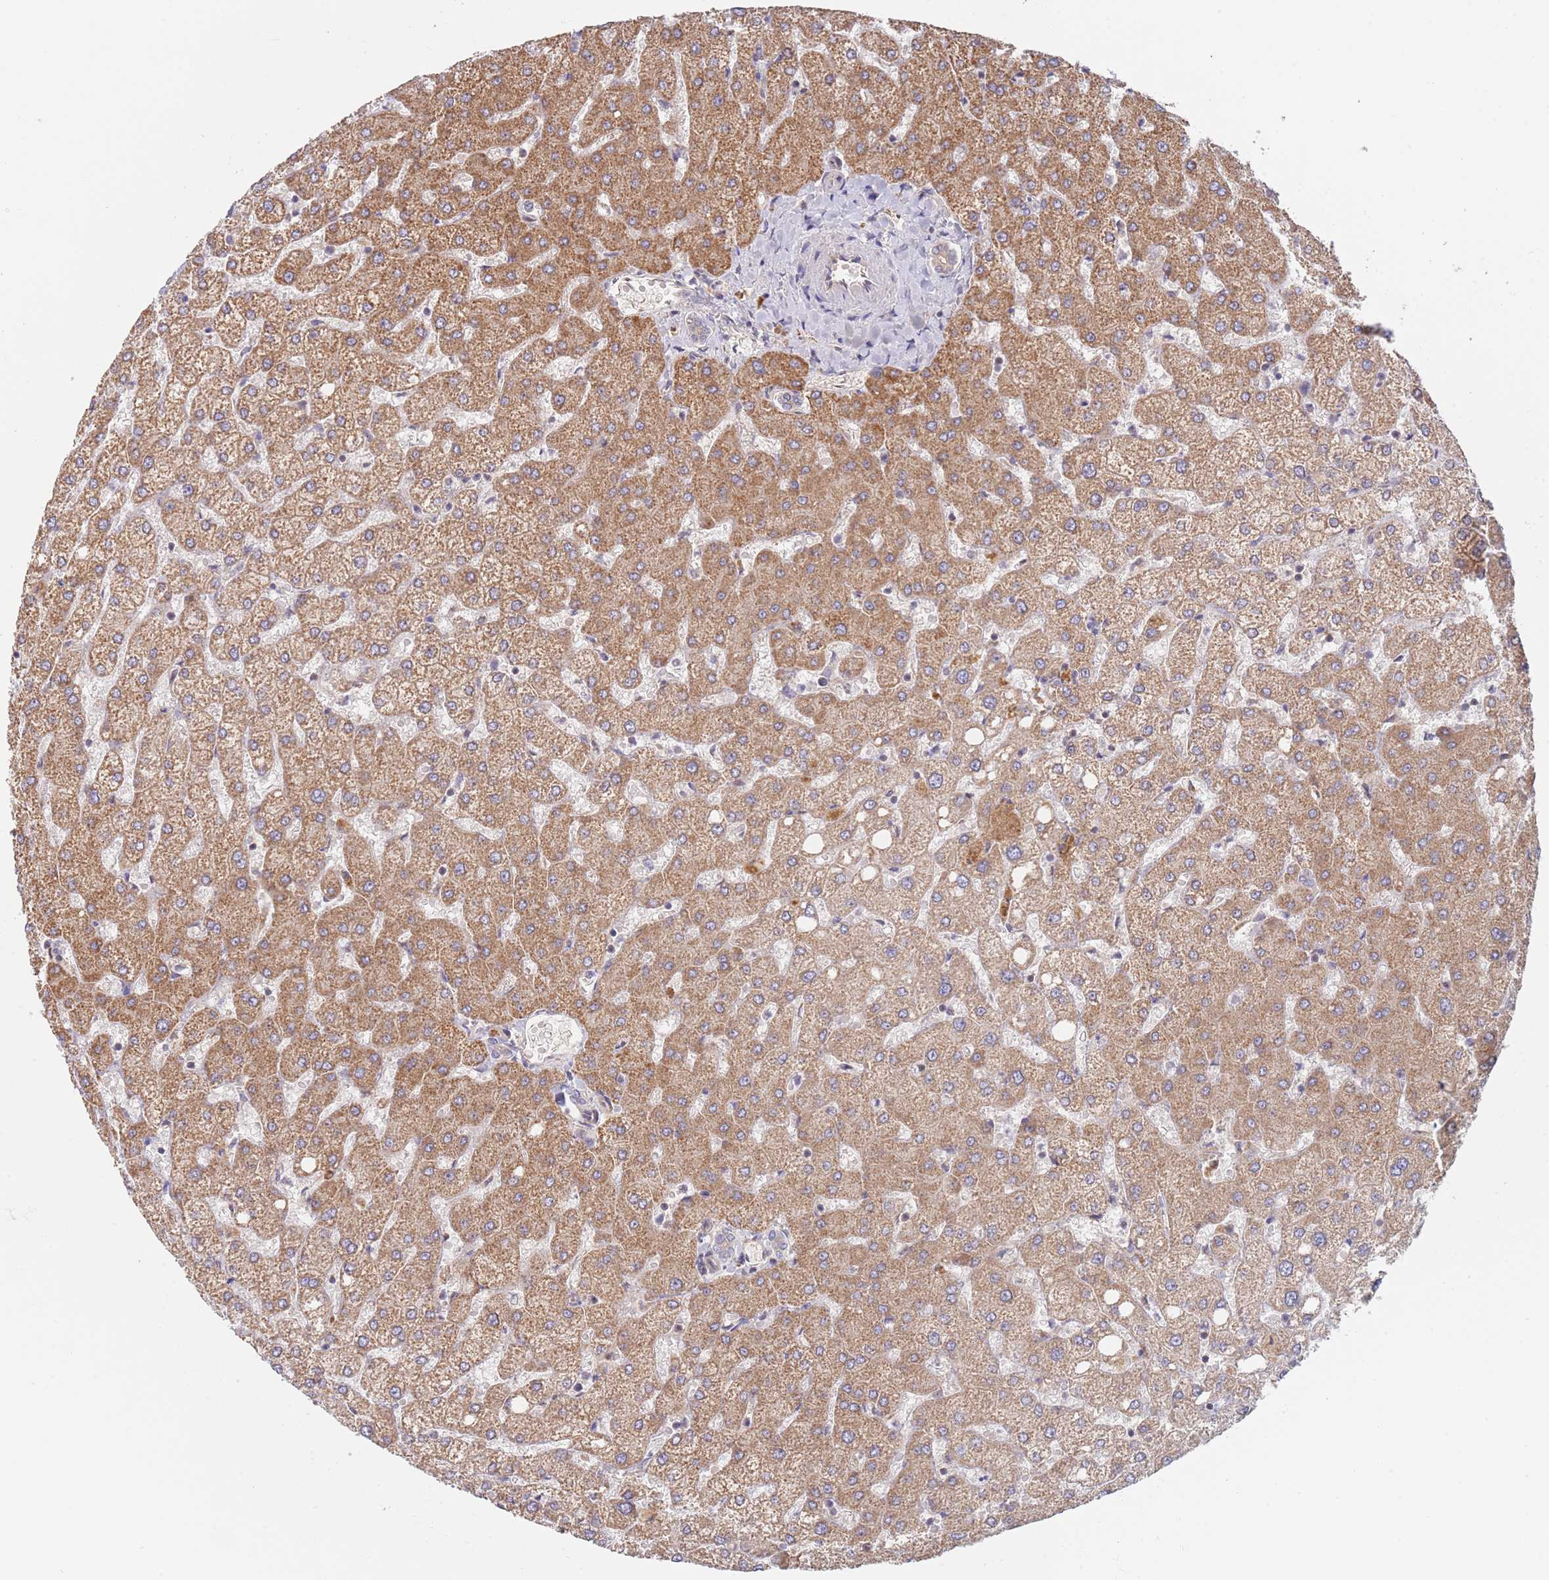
{"staining": {"intensity": "weak", "quantity": "<25%", "location": "cytoplasmic/membranous"}, "tissue": "liver", "cell_type": "Cholangiocytes", "image_type": "normal", "snomed": [{"axis": "morphology", "description": "Normal tissue, NOS"}, {"axis": "topography", "description": "Liver"}], "caption": "Immunohistochemistry histopathology image of unremarkable human liver stained for a protein (brown), which reveals no expression in cholangiocytes.", "gene": "GUK1", "patient": {"sex": "female", "age": 54}}